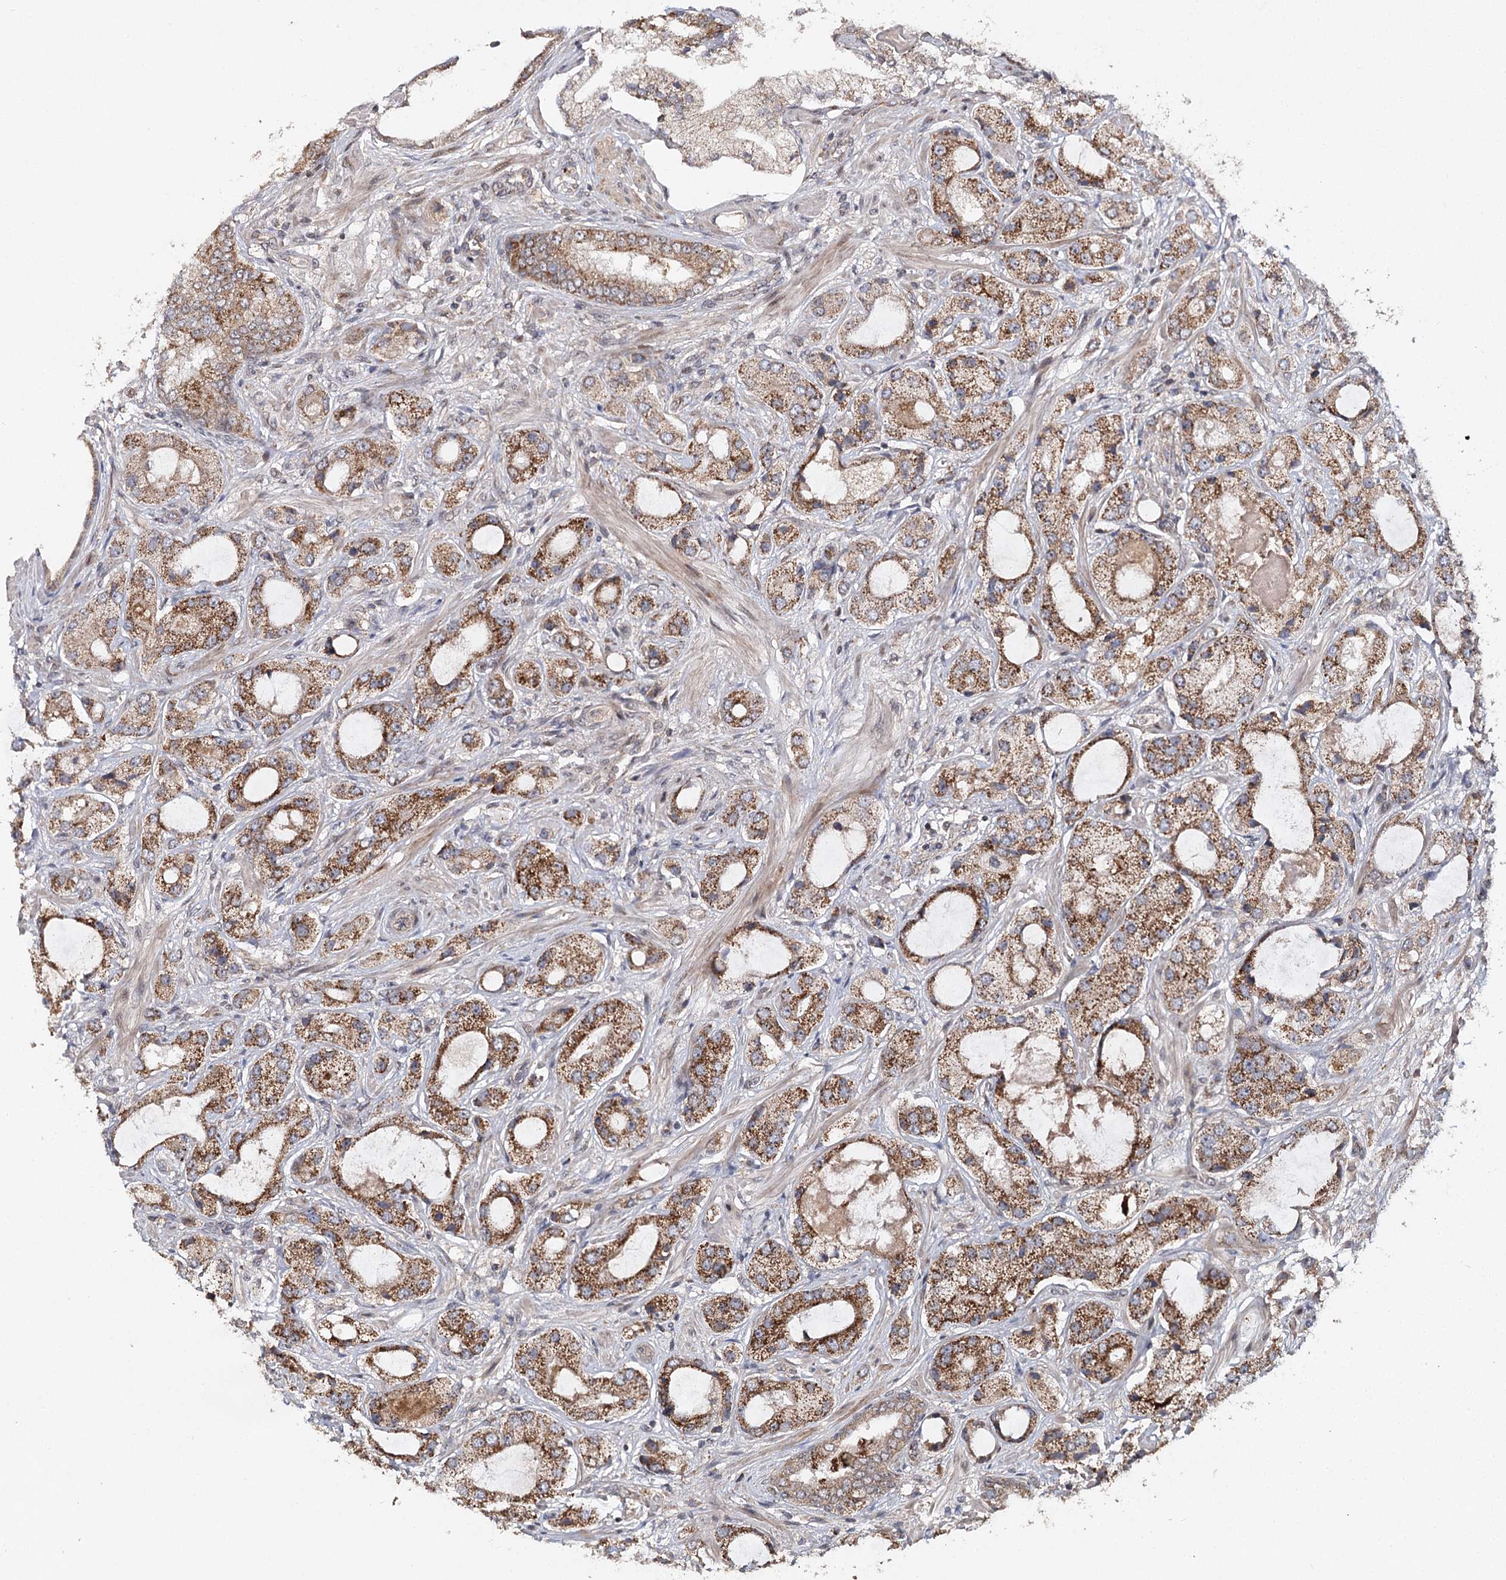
{"staining": {"intensity": "moderate", "quantity": ">75%", "location": "cytoplasmic/membranous"}, "tissue": "prostate cancer", "cell_type": "Tumor cells", "image_type": "cancer", "snomed": [{"axis": "morphology", "description": "Normal tissue, NOS"}, {"axis": "morphology", "description": "Adenocarcinoma, High grade"}, {"axis": "topography", "description": "Prostate"}, {"axis": "topography", "description": "Peripheral nerve tissue"}], "caption": "This photomicrograph shows immunohistochemistry staining of prostate cancer, with medium moderate cytoplasmic/membranous staining in about >75% of tumor cells.", "gene": "ZNRF3", "patient": {"sex": "male", "age": 59}}